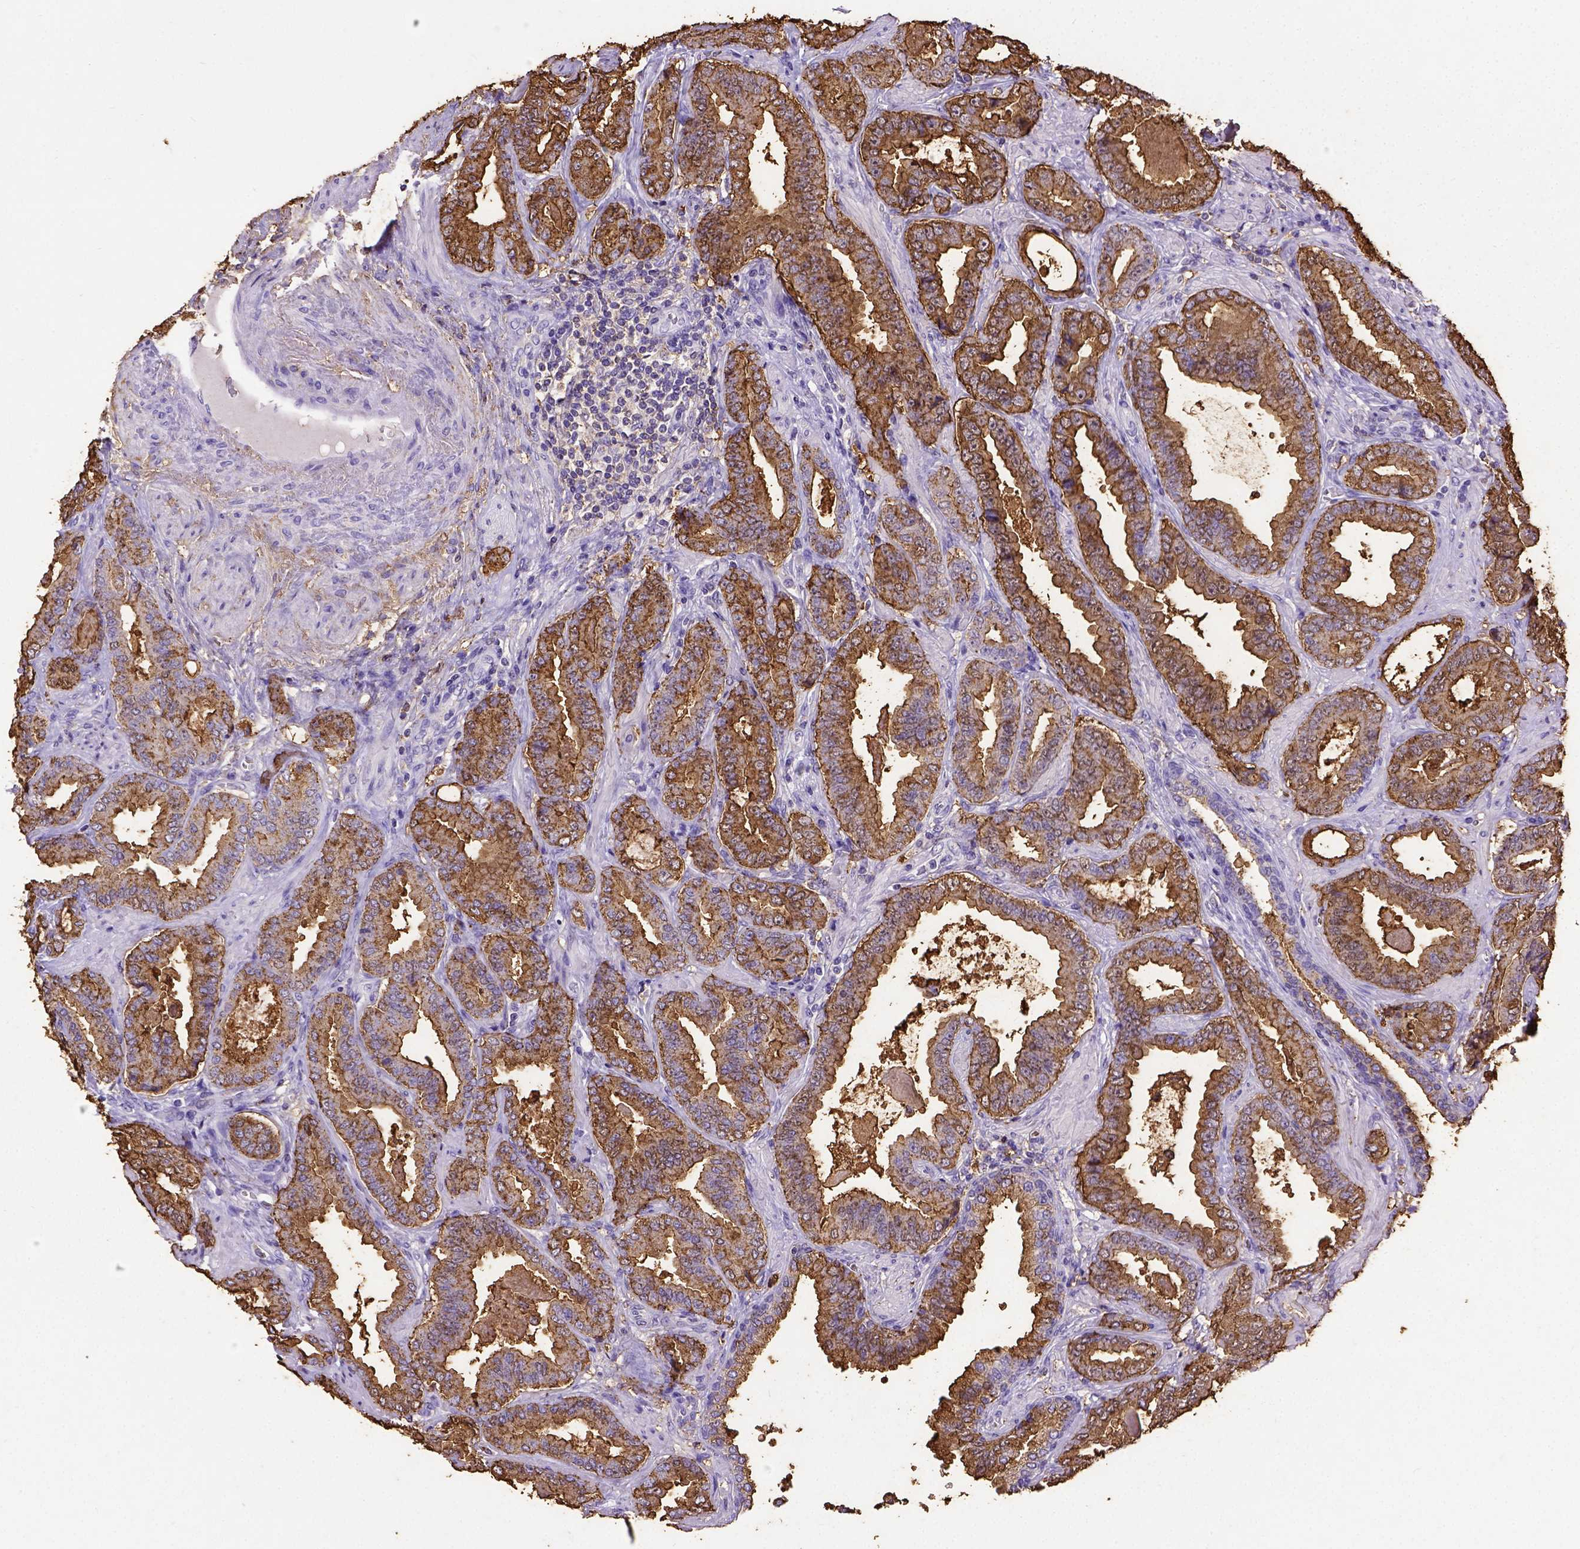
{"staining": {"intensity": "moderate", "quantity": ">75%", "location": "cytoplasmic/membranous"}, "tissue": "prostate cancer", "cell_type": "Tumor cells", "image_type": "cancer", "snomed": [{"axis": "morphology", "description": "Adenocarcinoma, NOS"}, {"axis": "topography", "description": "Prostate"}], "caption": "Moderate cytoplasmic/membranous protein expression is seen in approximately >75% of tumor cells in adenocarcinoma (prostate).", "gene": "B3GAT1", "patient": {"sex": "male", "age": 64}}